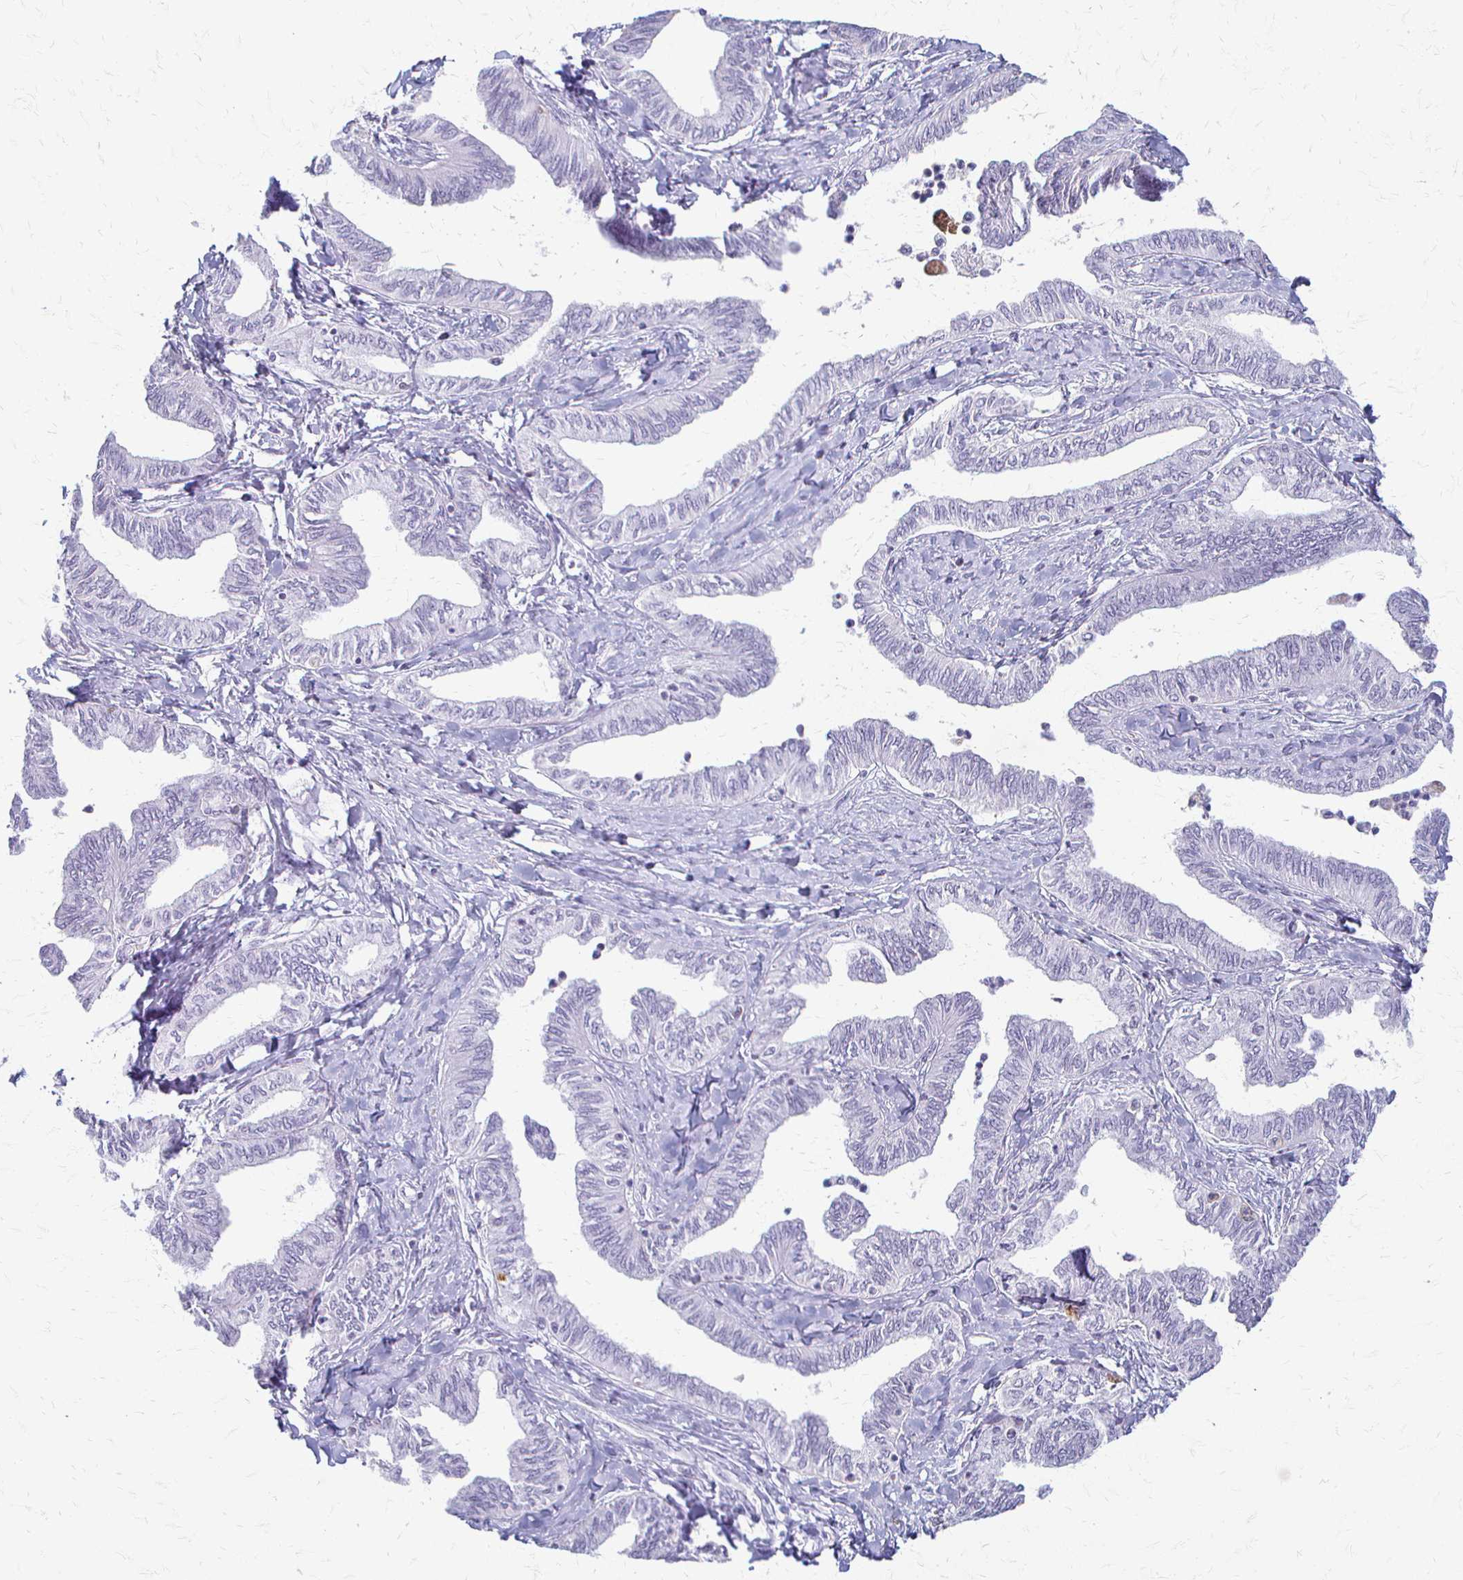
{"staining": {"intensity": "negative", "quantity": "none", "location": "none"}, "tissue": "ovarian cancer", "cell_type": "Tumor cells", "image_type": "cancer", "snomed": [{"axis": "morphology", "description": "Carcinoma, endometroid"}, {"axis": "topography", "description": "Ovary"}], "caption": "This is an immunohistochemistry (IHC) histopathology image of human ovarian cancer (endometroid carcinoma). There is no expression in tumor cells.", "gene": "ACP5", "patient": {"sex": "female", "age": 70}}